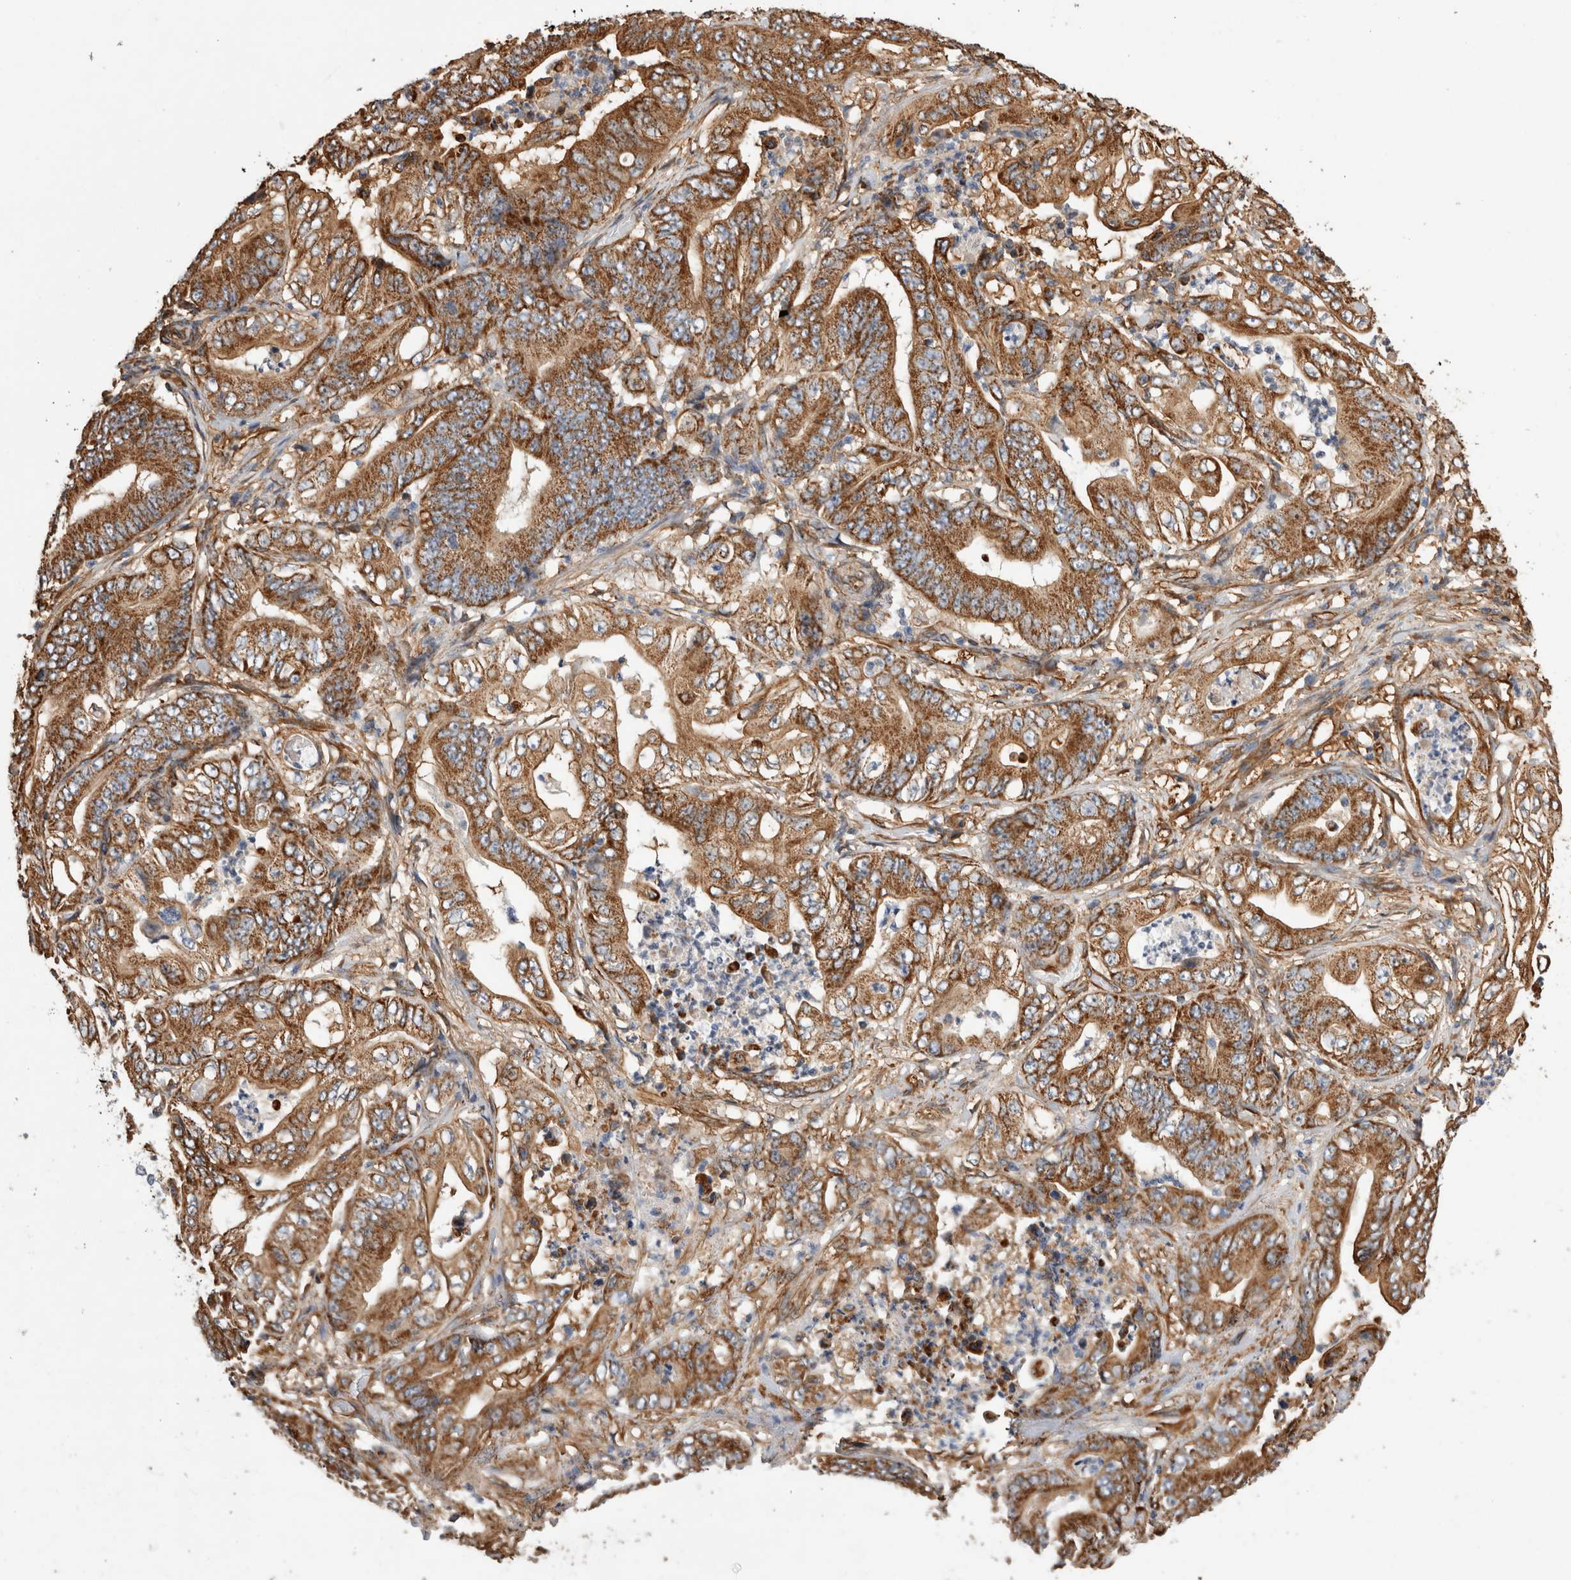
{"staining": {"intensity": "moderate", "quantity": ">75%", "location": "cytoplasmic/membranous"}, "tissue": "stomach cancer", "cell_type": "Tumor cells", "image_type": "cancer", "snomed": [{"axis": "morphology", "description": "Adenocarcinoma, NOS"}, {"axis": "topography", "description": "Stomach"}], "caption": "Immunohistochemical staining of stomach cancer (adenocarcinoma) shows moderate cytoplasmic/membranous protein positivity in approximately >75% of tumor cells. The protein is stained brown, and the nuclei are stained in blue (DAB (3,3'-diaminobenzidine) IHC with brightfield microscopy, high magnification).", "gene": "ZNF397", "patient": {"sex": "female", "age": 73}}